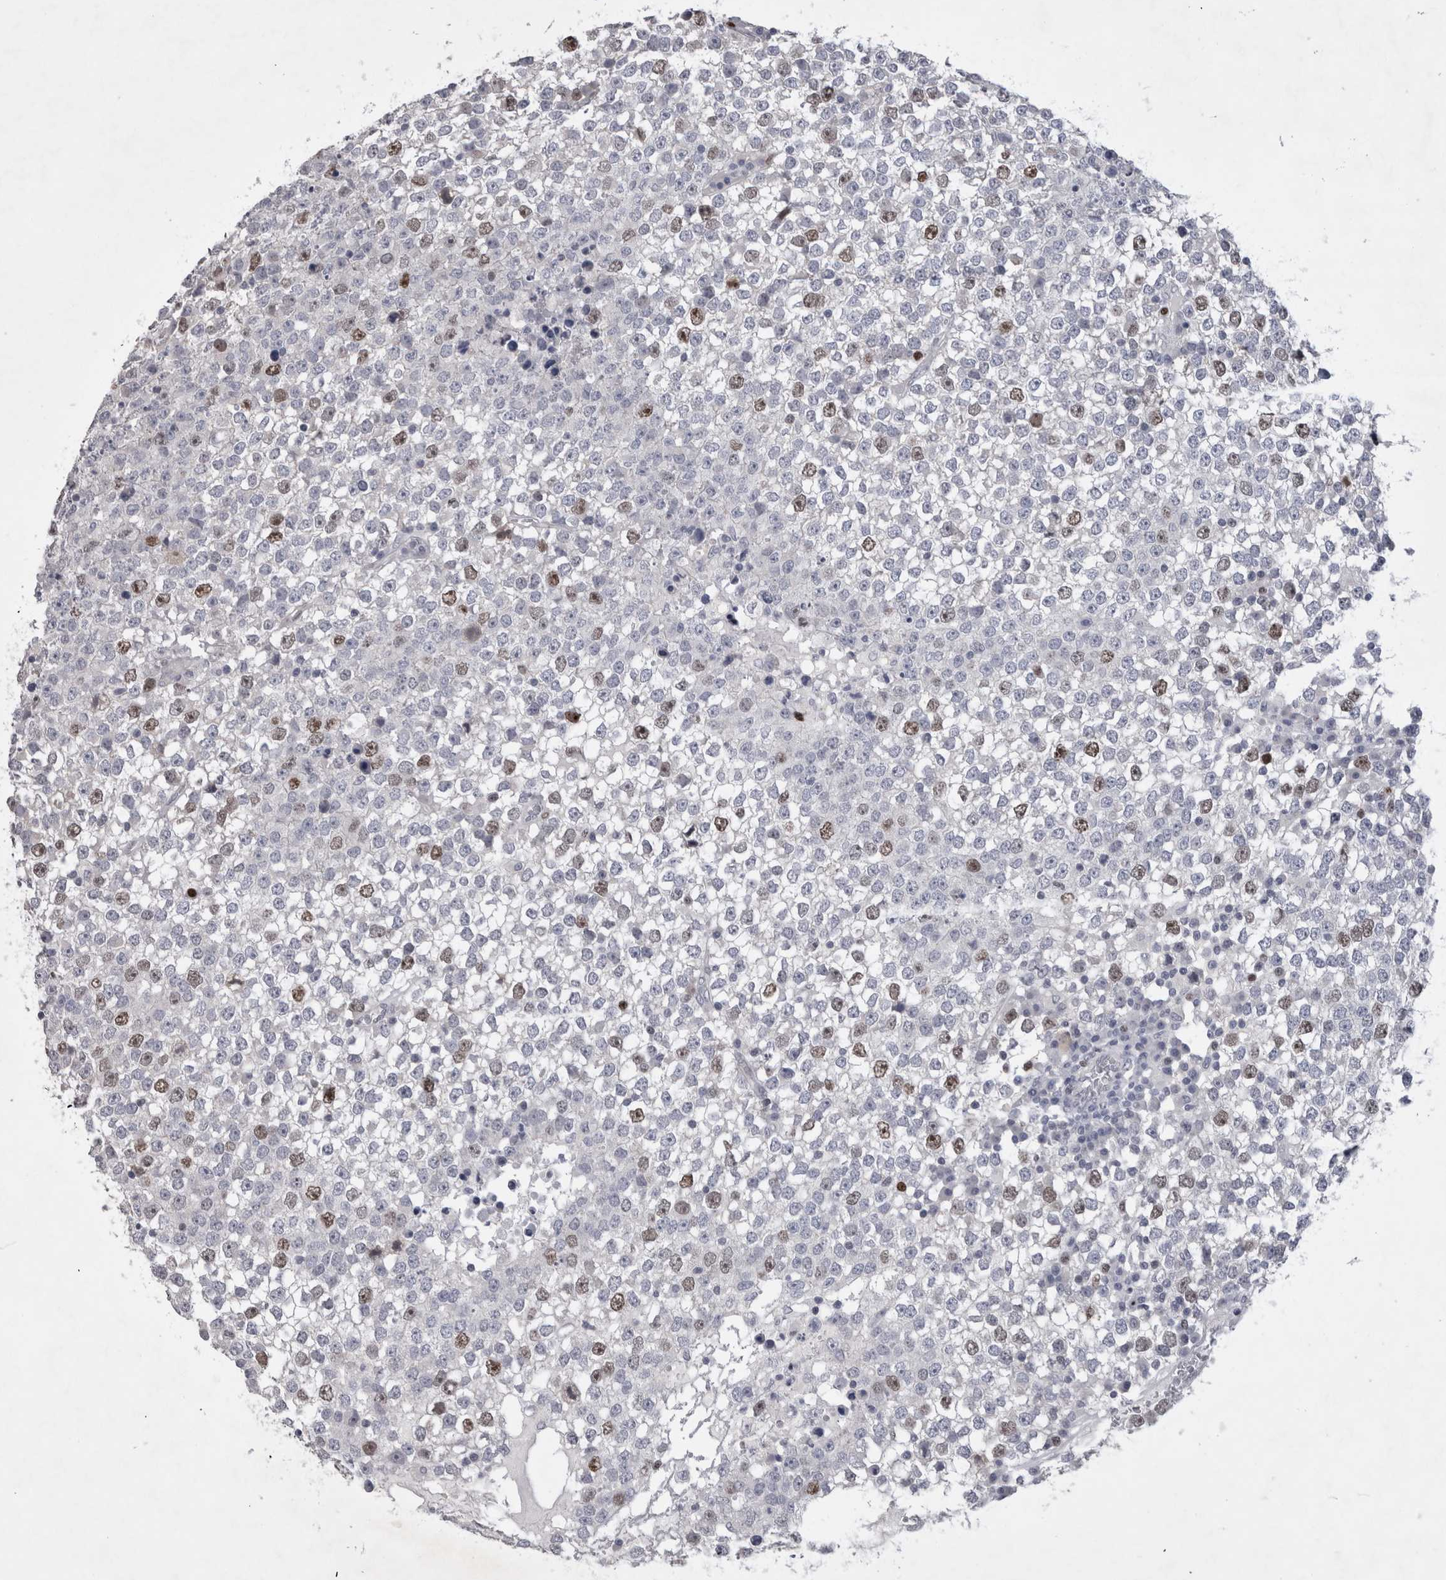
{"staining": {"intensity": "moderate", "quantity": "<25%", "location": "nuclear"}, "tissue": "testis cancer", "cell_type": "Tumor cells", "image_type": "cancer", "snomed": [{"axis": "morphology", "description": "Seminoma, NOS"}, {"axis": "topography", "description": "Testis"}], "caption": "Moderate nuclear protein expression is present in approximately <25% of tumor cells in testis cancer (seminoma).", "gene": "KIF18B", "patient": {"sex": "male", "age": 65}}